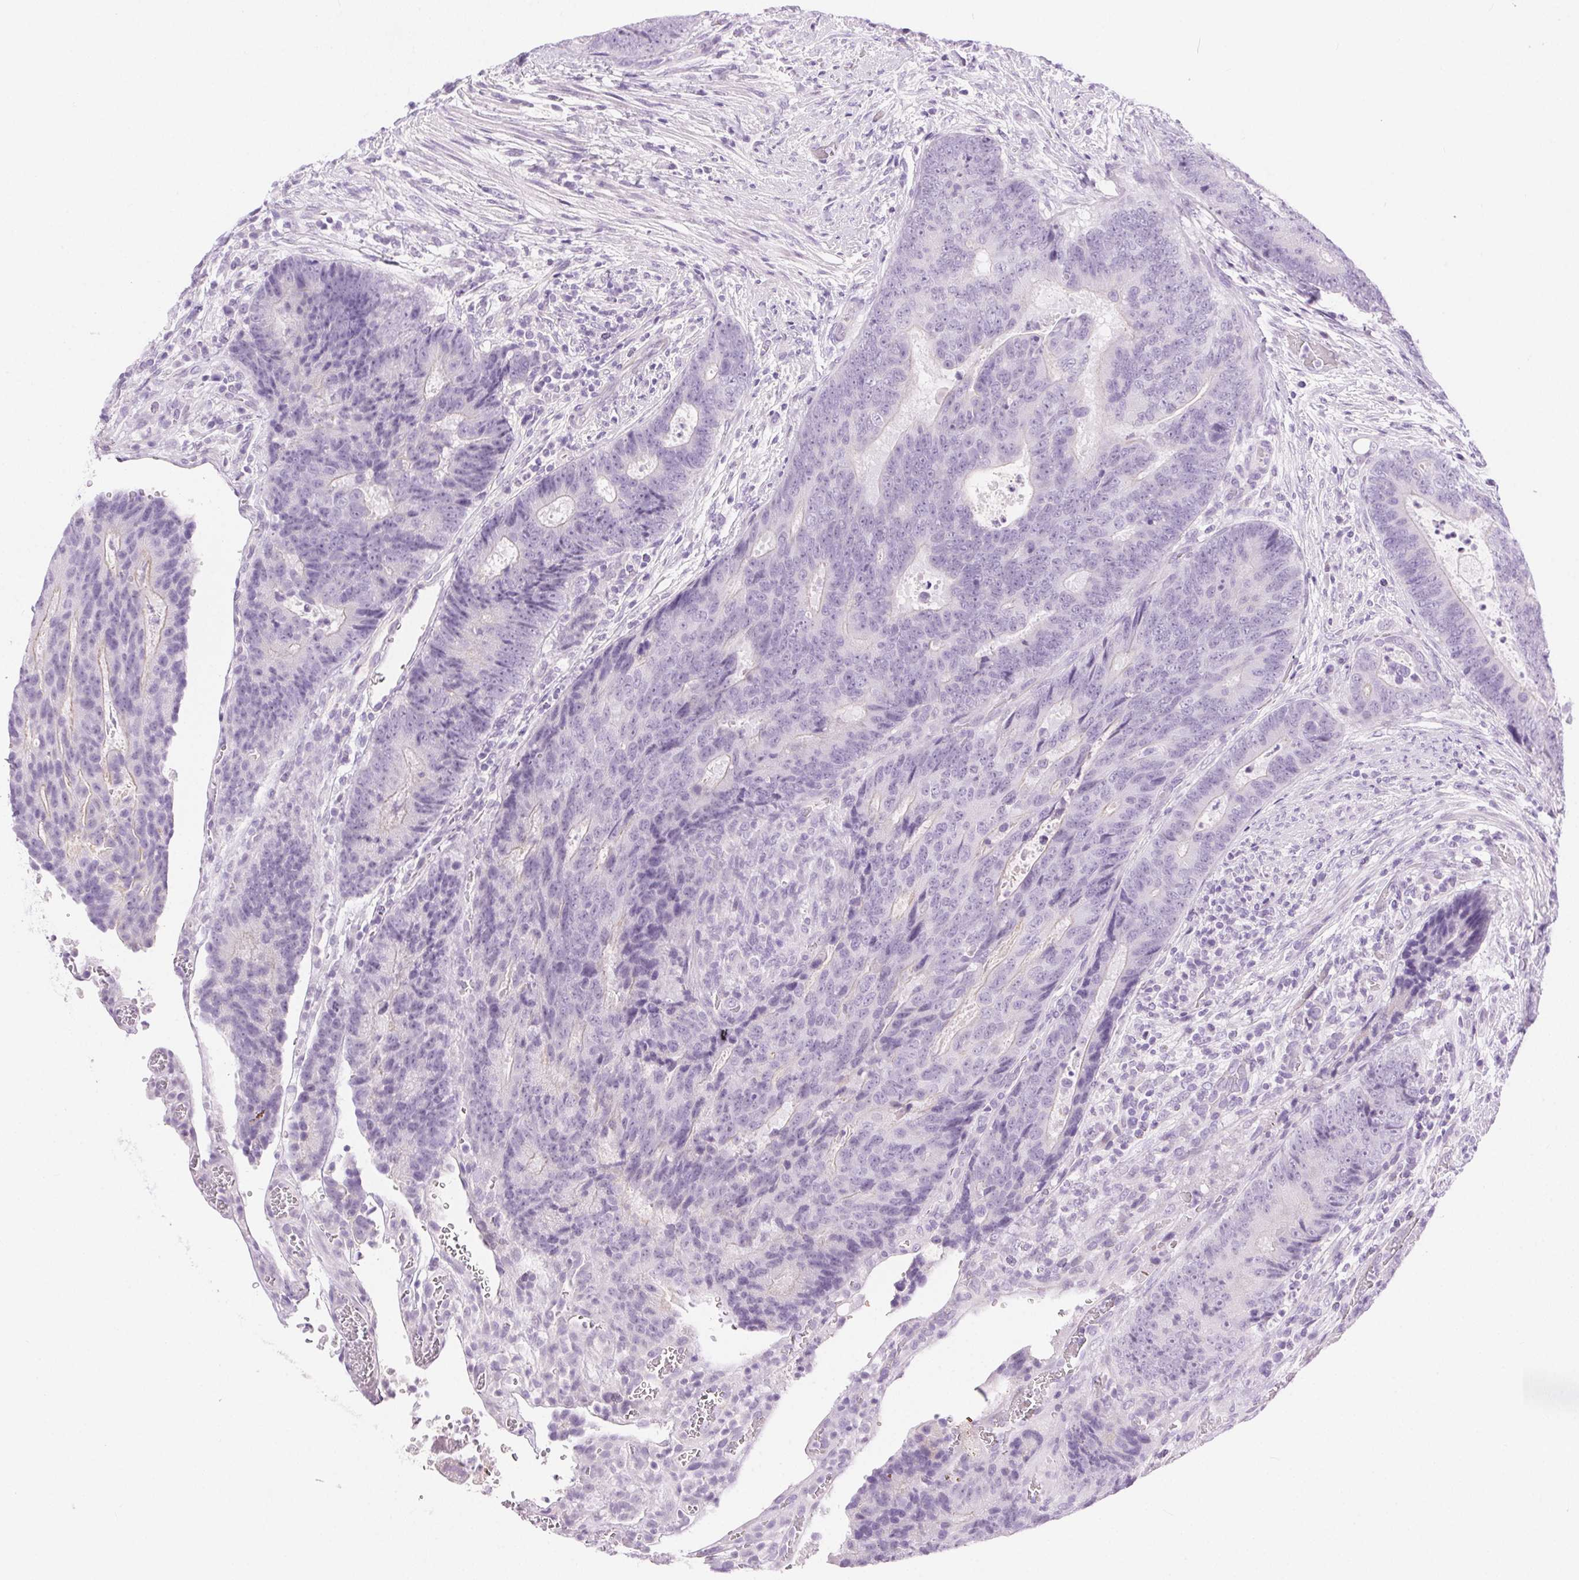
{"staining": {"intensity": "negative", "quantity": "none", "location": "none"}, "tissue": "colorectal cancer", "cell_type": "Tumor cells", "image_type": "cancer", "snomed": [{"axis": "morphology", "description": "Adenocarcinoma, NOS"}, {"axis": "topography", "description": "Colon"}], "caption": "Tumor cells are negative for protein expression in human colorectal adenocarcinoma. Nuclei are stained in blue.", "gene": "C20orf85", "patient": {"sex": "female", "age": 48}}